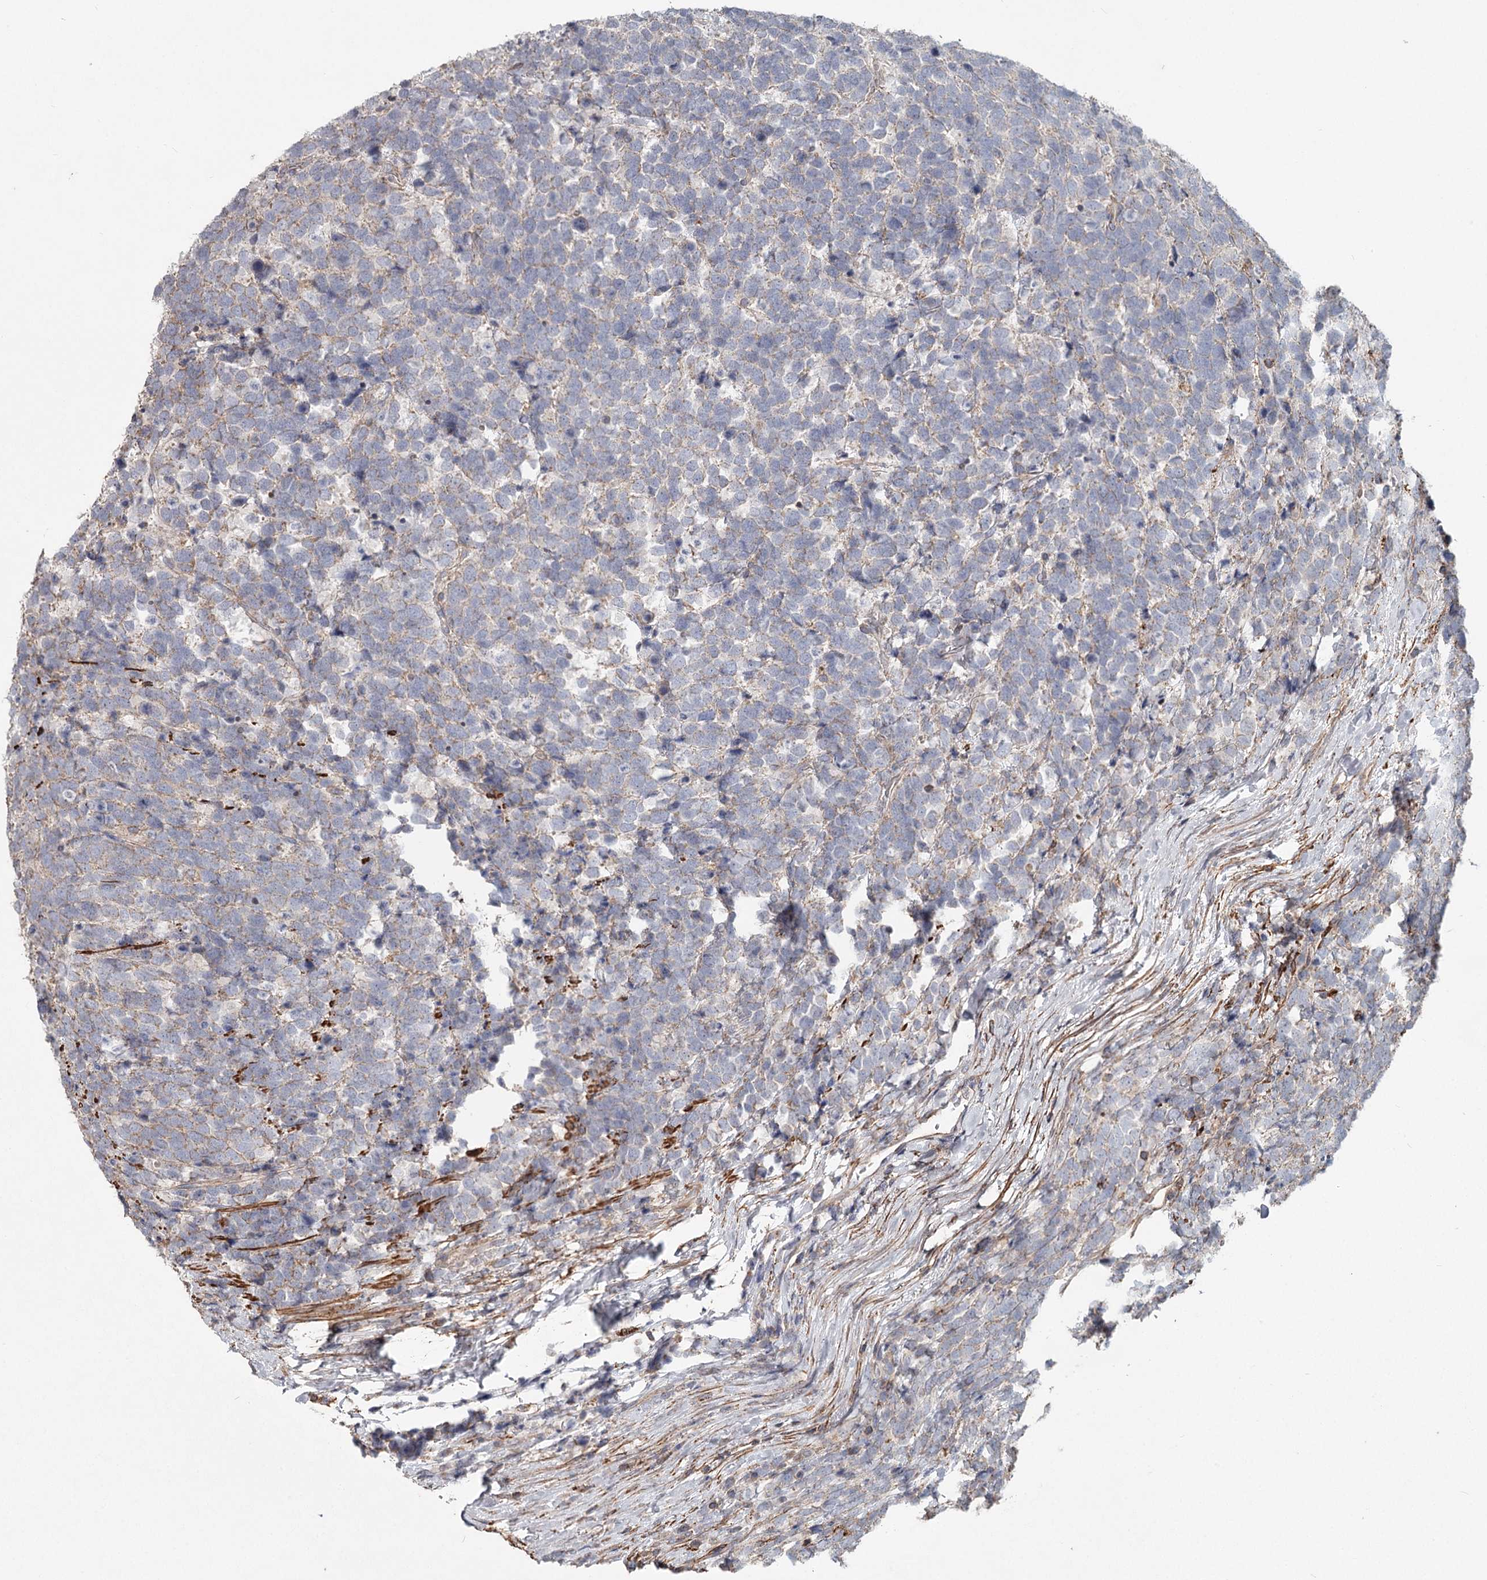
{"staining": {"intensity": "negative", "quantity": "none", "location": "none"}, "tissue": "urothelial cancer", "cell_type": "Tumor cells", "image_type": "cancer", "snomed": [{"axis": "morphology", "description": "Urothelial carcinoma, High grade"}, {"axis": "topography", "description": "Urinary bladder"}], "caption": "Immunohistochemistry (IHC) image of urothelial cancer stained for a protein (brown), which demonstrates no staining in tumor cells.", "gene": "DHRS9", "patient": {"sex": "female", "age": 82}}